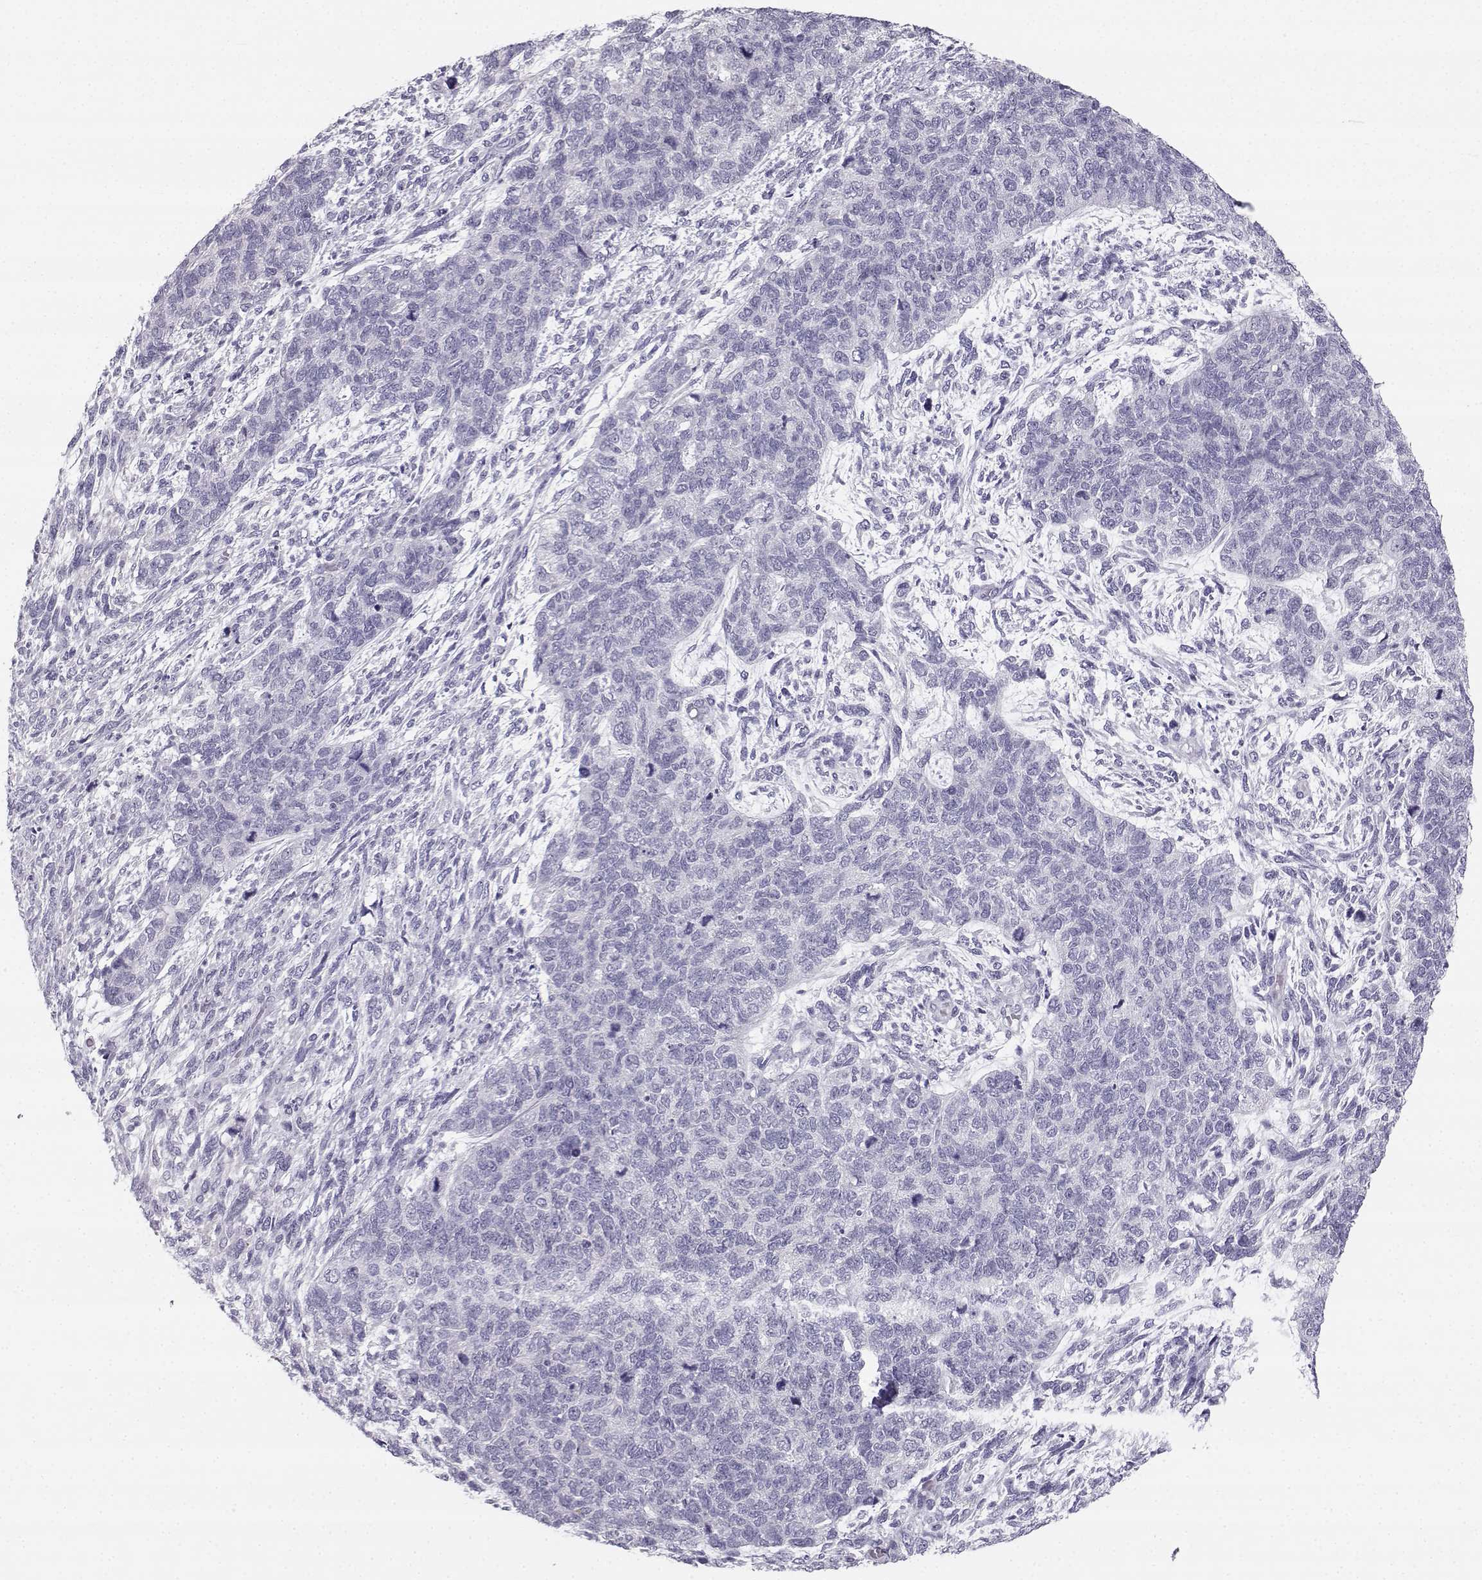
{"staining": {"intensity": "negative", "quantity": "none", "location": "none"}, "tissue": "cervical cancer", "cell_type": "Tumor cells", "image_type": "cancer", "snomed": [{"axis": "morphology", "description": "Squamous cell carcinoma, NOS"}, {"axis": "topography", "description": "Cervix"}], "caption": "DAB (3,3'-diaminobenzidine) immunohistochemical staining of human cervical cancer demonstrates no significant expression in tumor cells. Nuclei are stained in blue.", "gene": "SYCE1", "patient": {"sex": "female", "age": 63}}